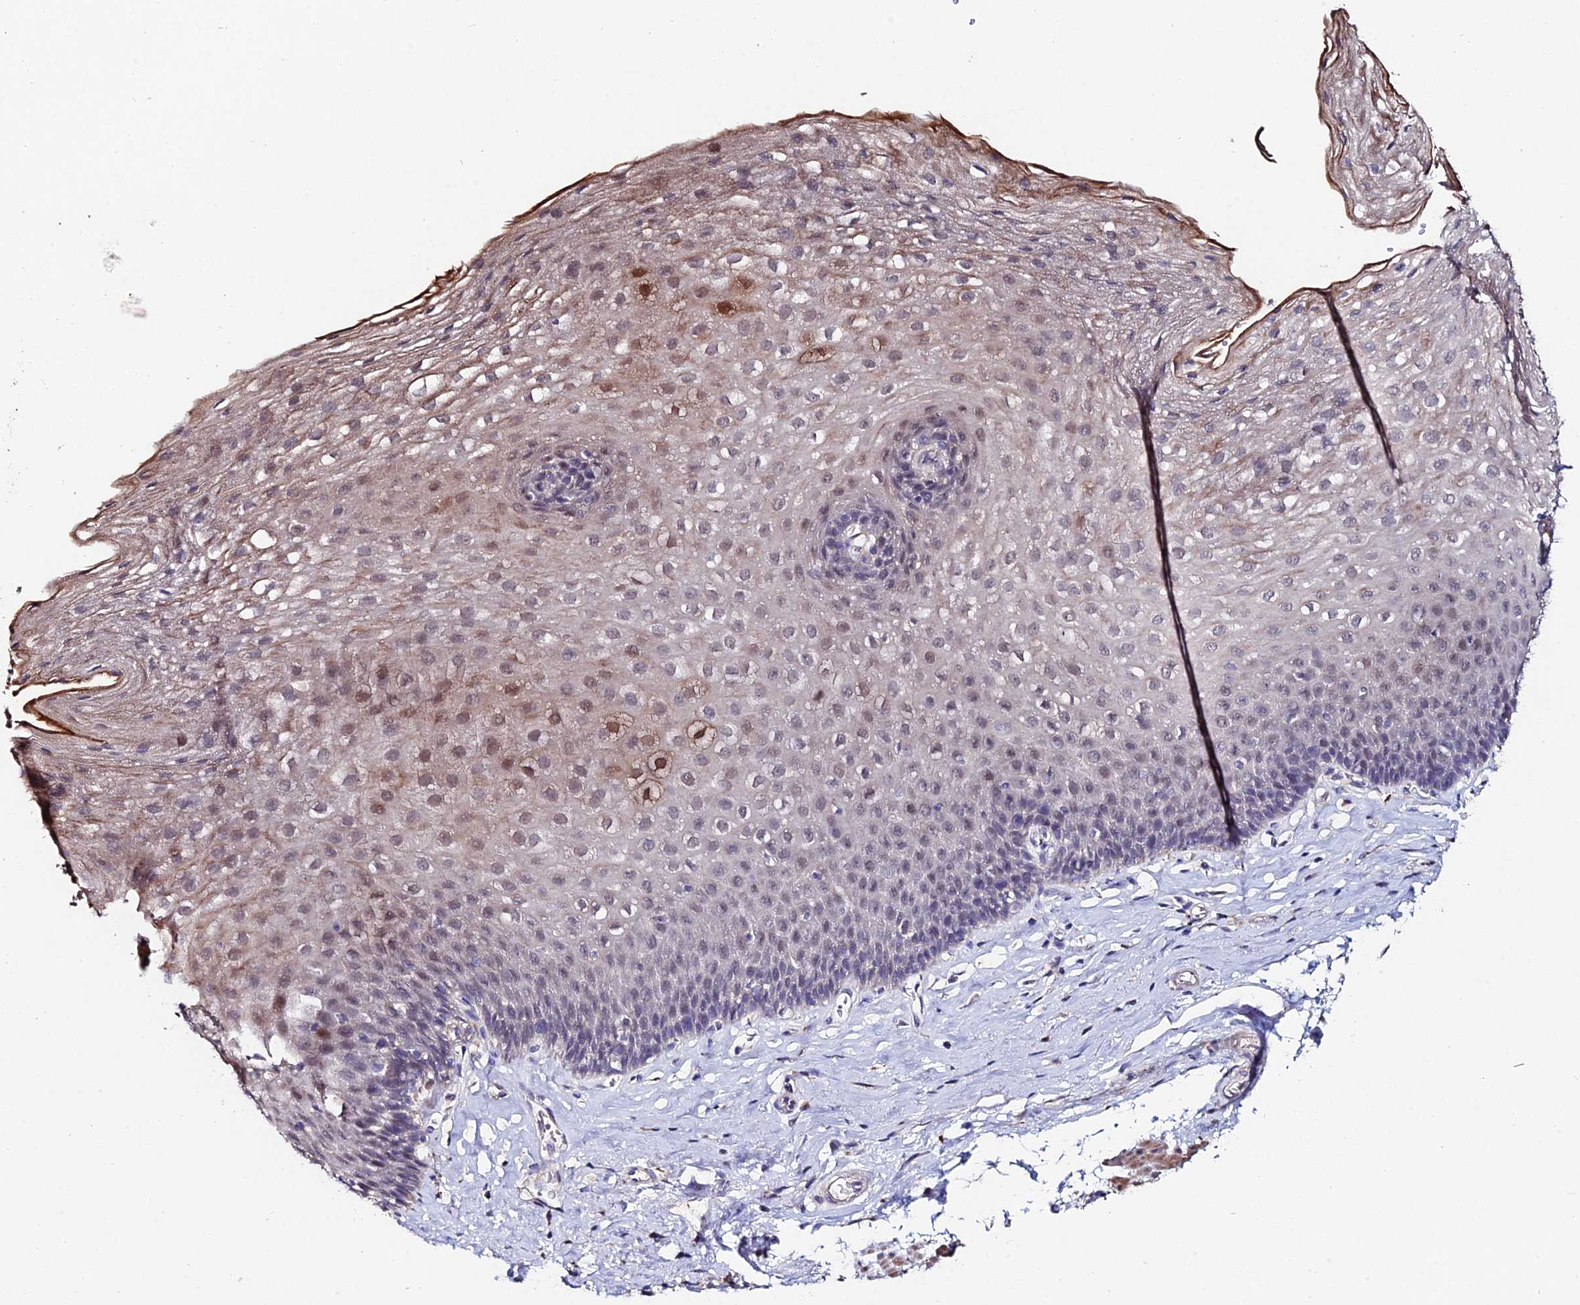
{"staining": {"intensity": "moderate", "quantity": "<25%", "location": "cytoplasmic/membranous,nuclear"}, "tissue": "esophagus", "cell_type": "Squamous epithelial cells", "image_type": "normal", "snomed": [{"axis": "morphology", "description": "Normal tissue, NOS"}, {"axis": "topography", "description": "Esophagus"}], "caption": "Protein positivity by IHC exhibits moderate cytoplasmic/membranous,nuclear expression in about <25% of squamous epithelial cells in unremarkable esophagus. The protein of interest is shown in brown color, while the nuclei are stained blue.", "gene": "ACTR5", "patient": {"sex": "female", "age": 66}}